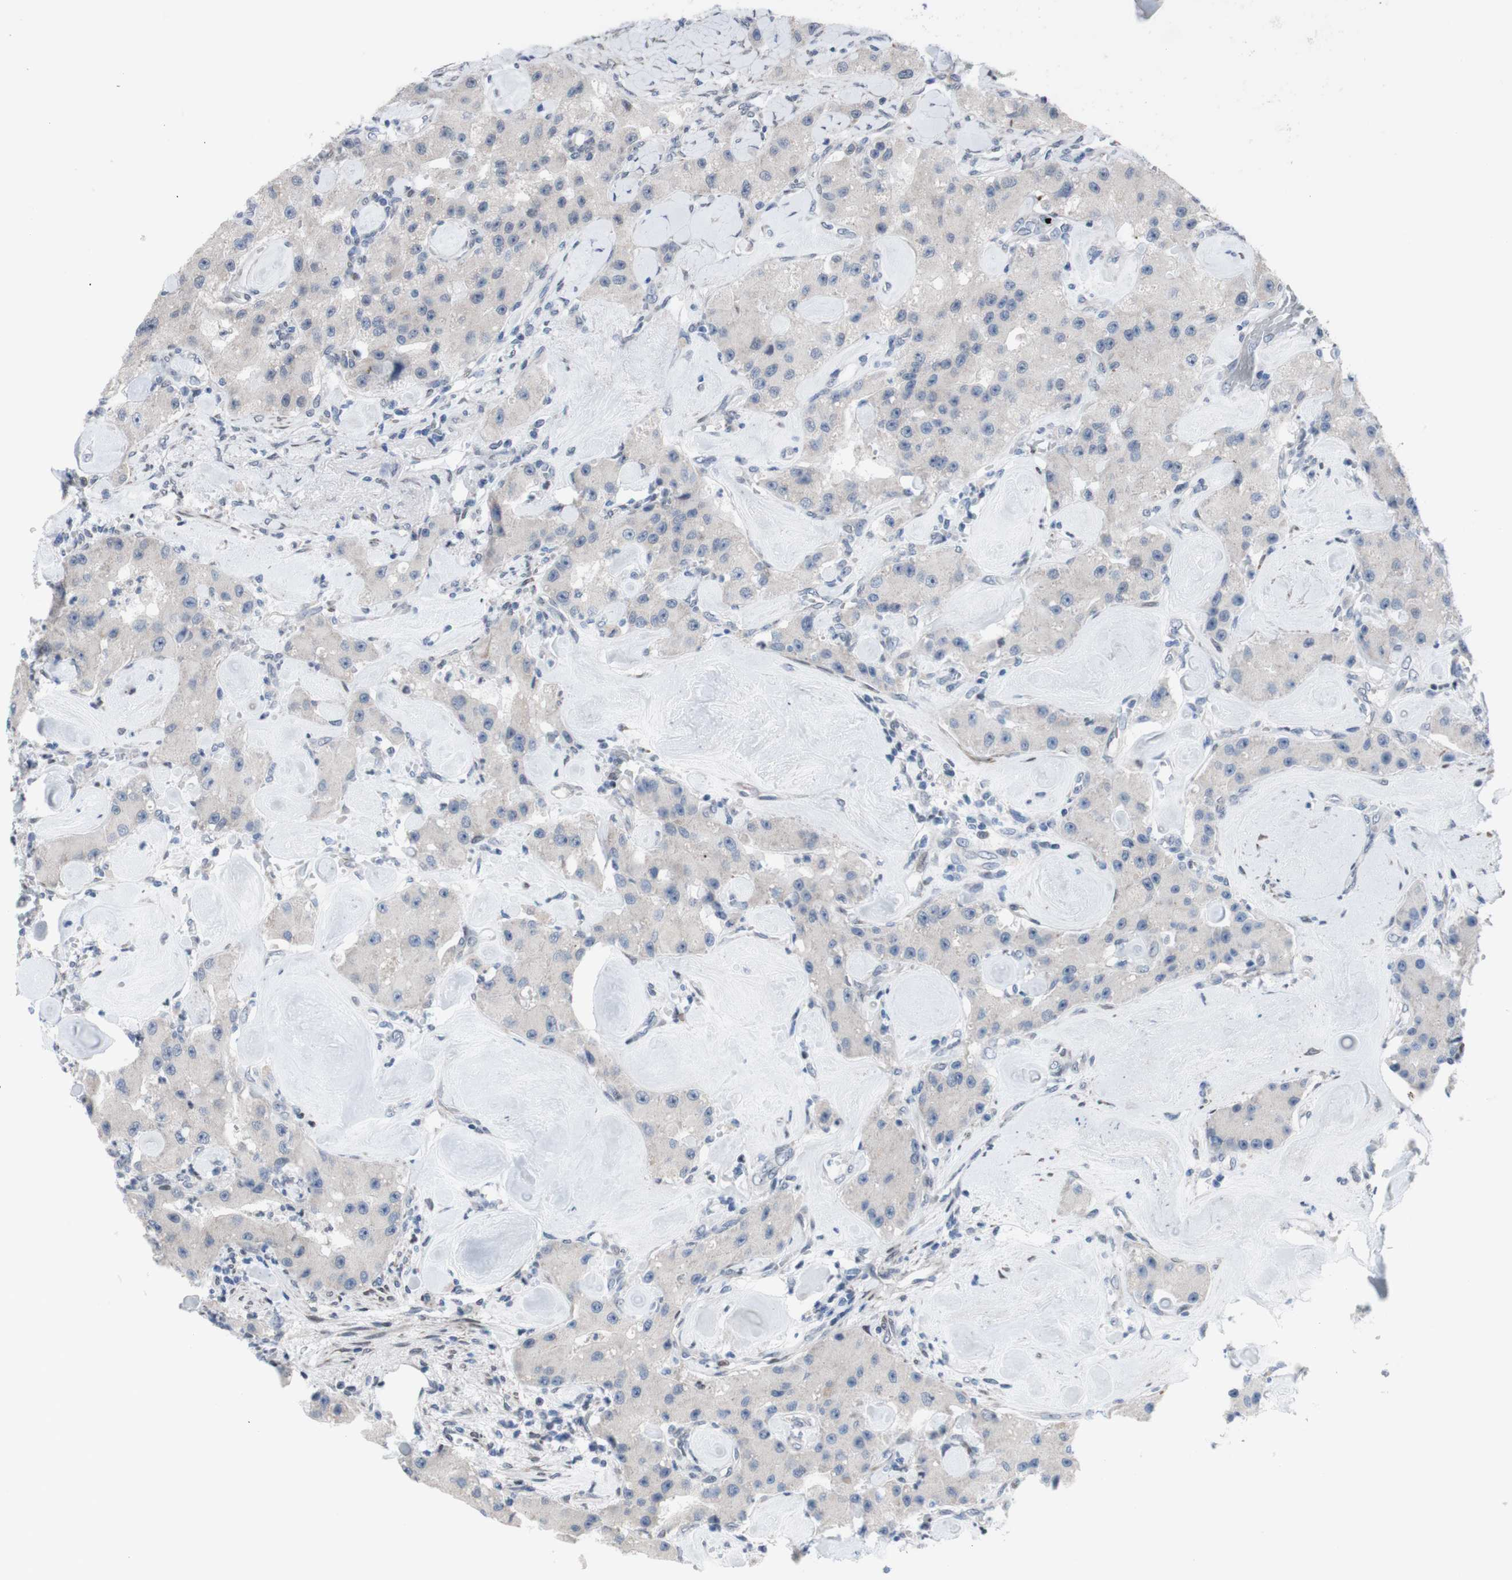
{"staining": {"intensity": "negative", "quantity": "none", "location": "none"}, "tissue": "carcinoid", "cell_type": "Tumor cells", "image_type": "cancer", "snomed": [{"axis": "morphology", "description": "Carcinoid, malignant, NOS"}, {"axis": "topography", "description": "Pancreas"}], "caption": "A histopathology image of carcinoid stained for a protein shows no brown staining in tumor cells.", "gene": "PHTF2", "patient": {"sex": "male", "age": 41}}